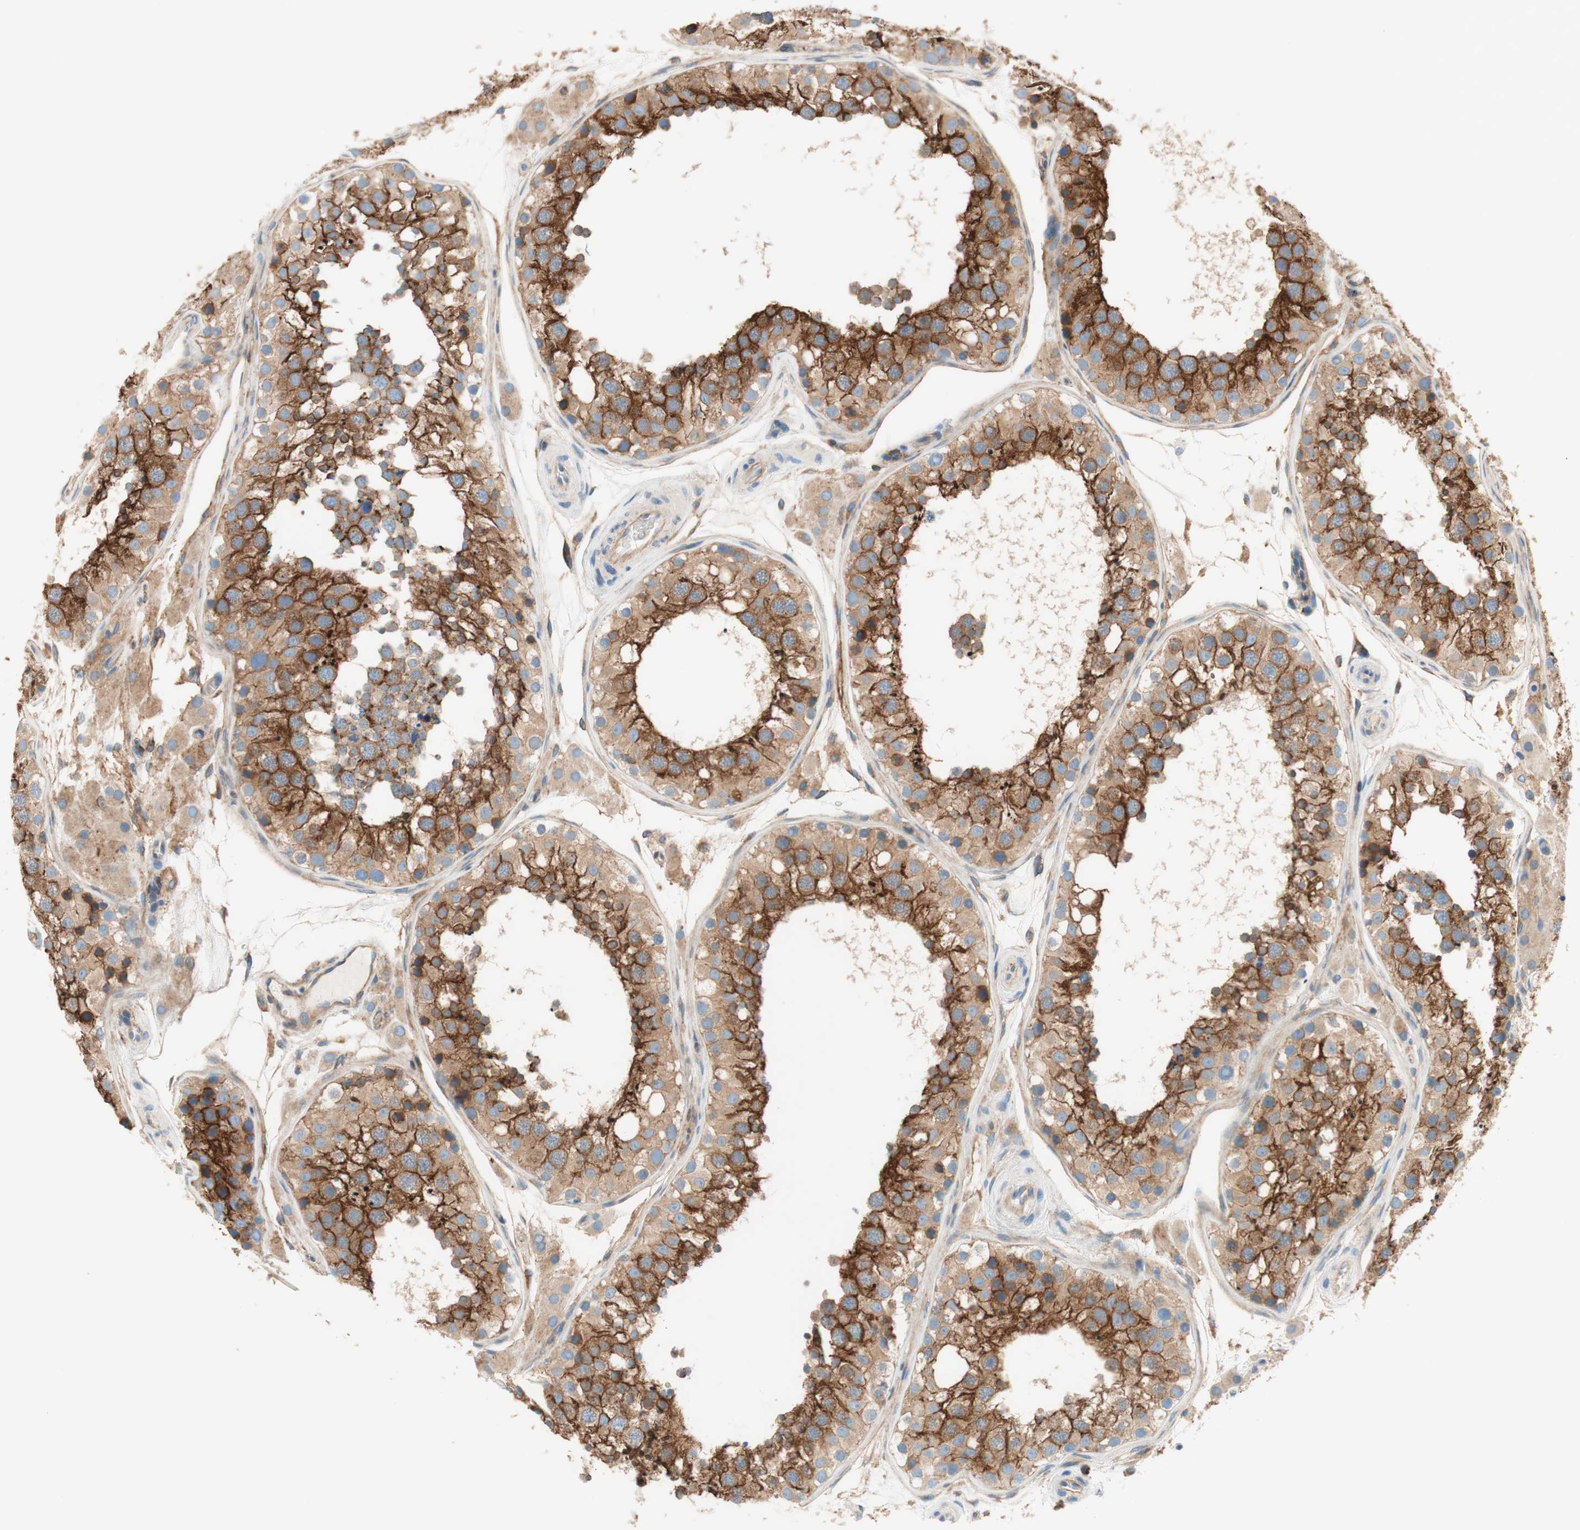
{"staining": {"intensity": "strong", "quantity": ">75%", "location": "cytoplasmic/membranous"}, "tissue": "testis", "cell_type": "Cells in seminiferous ducts", "image_type": "normal", "snomed": [{"axis": "morphology", "description": "Normal tissue, NOS"}, {"axis": "topography", "description": "Testis"}], "caption": "This micrograph displays immunohistochemistry staining of unremarkable human testis, with high strong cytoplasmic/membranous expression in about >75% of cells in seminiferous ducts.", "gene": "VPS26A", "patient": {"sex": "male", "age": 26}}